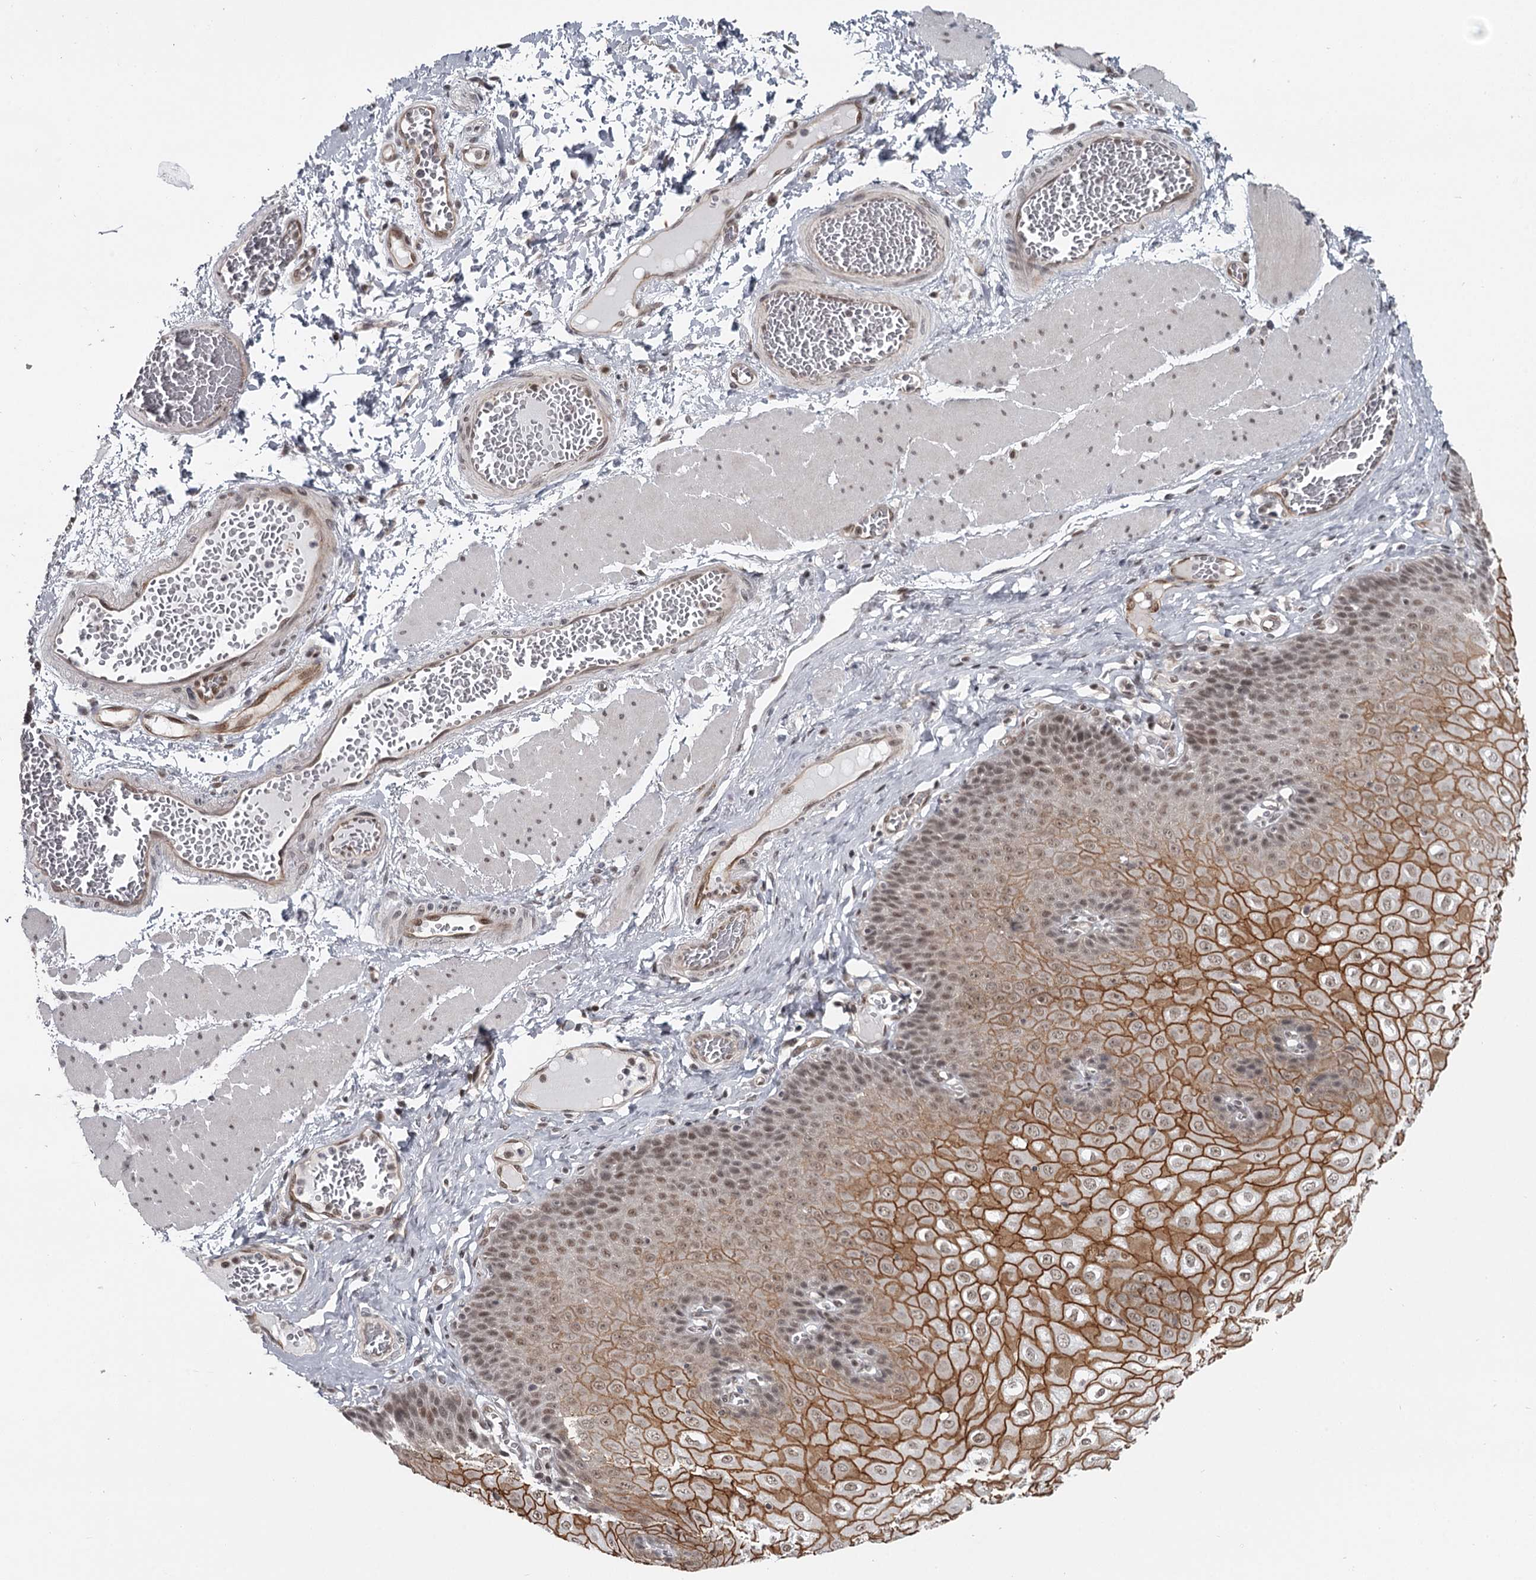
{"staining": {"intensity": "moderate", "quantity": ">75%", "location": "cytoplasmic/membranous,nuclear"}, "tissue": "esophagus", "cell_type": "Squamous epithelial cells", "image_type": "normal", "snomed": [{"axis": "morphology", "description": "Normal tissue, NOS"}, {"axis": "topography", "description": "Esophagus"}], "caption": "High-power microscopy captured an IHC histopathology image of benign esophagus, revealing moderate cytoplasmic/membranous,nuclear positivity in approximately >75% of squamous epithelial cells.", "gene": "FAM13C", "patient": {"sex": "male", "age": 60}}